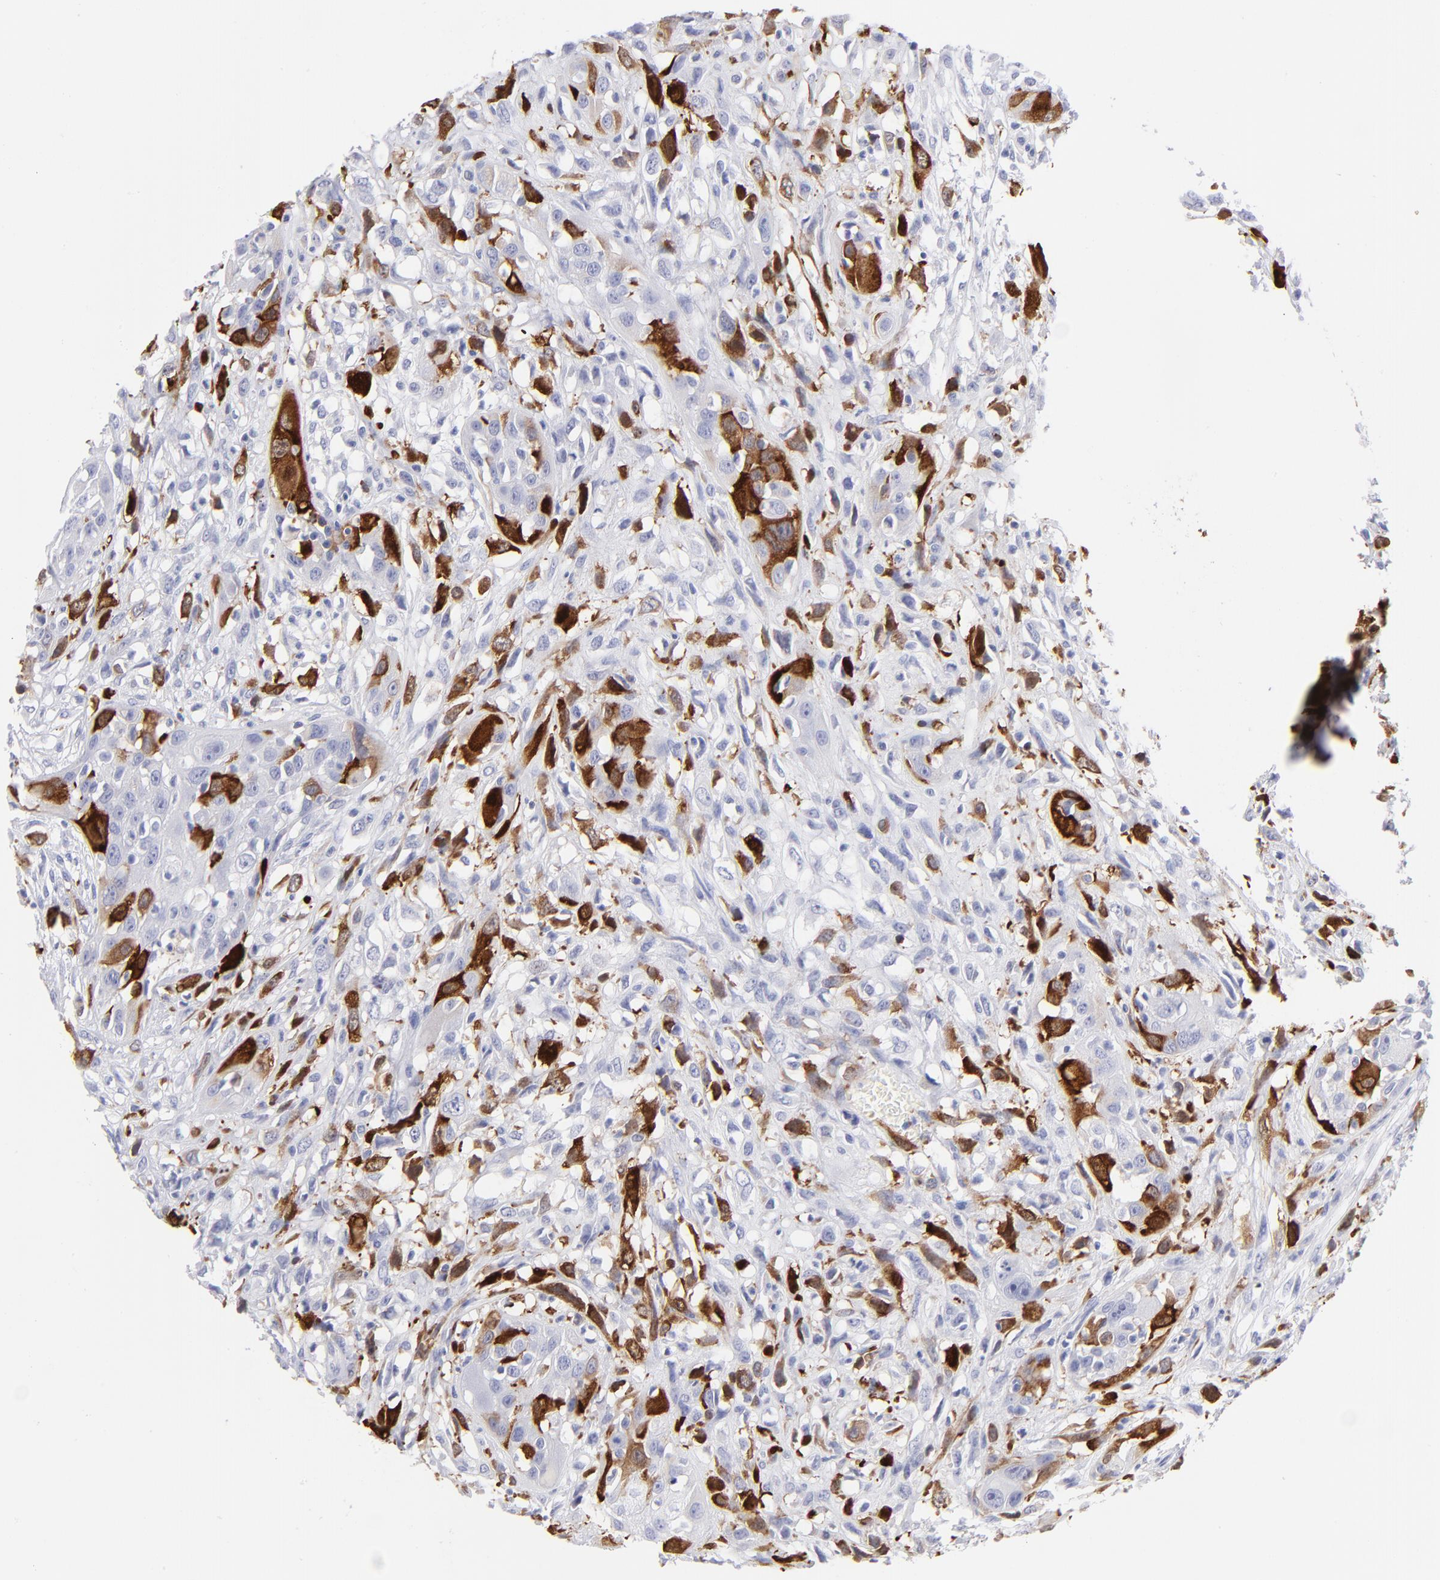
{"staining": {"intensity": "strong", "quantity": "25%-75%", "location": "cytoplasmic/membranous"}, "tissue": "head and neck cancer", "cell_type": "Tumor cells", "image_type": "cancer", "snomed": [{"axis": "morphology", "description": "Necrosis, NOS"}, {"axis": "morphology", "description": "Neoplasm, malignant, NOS"}, {"axis": "topography", "description": "Salivary gland"}, {"axis": "topography", "description": "Head-Neck"}], "caption": "Immunohistochemistry (IHC) of head and neck cancer demonstrates high levels of strong cytoplasmic/membranous expression in about 25%-75% of tumor cells.", "gene": "CCNB1", "patient": {"sex": "male", "age": 43}}